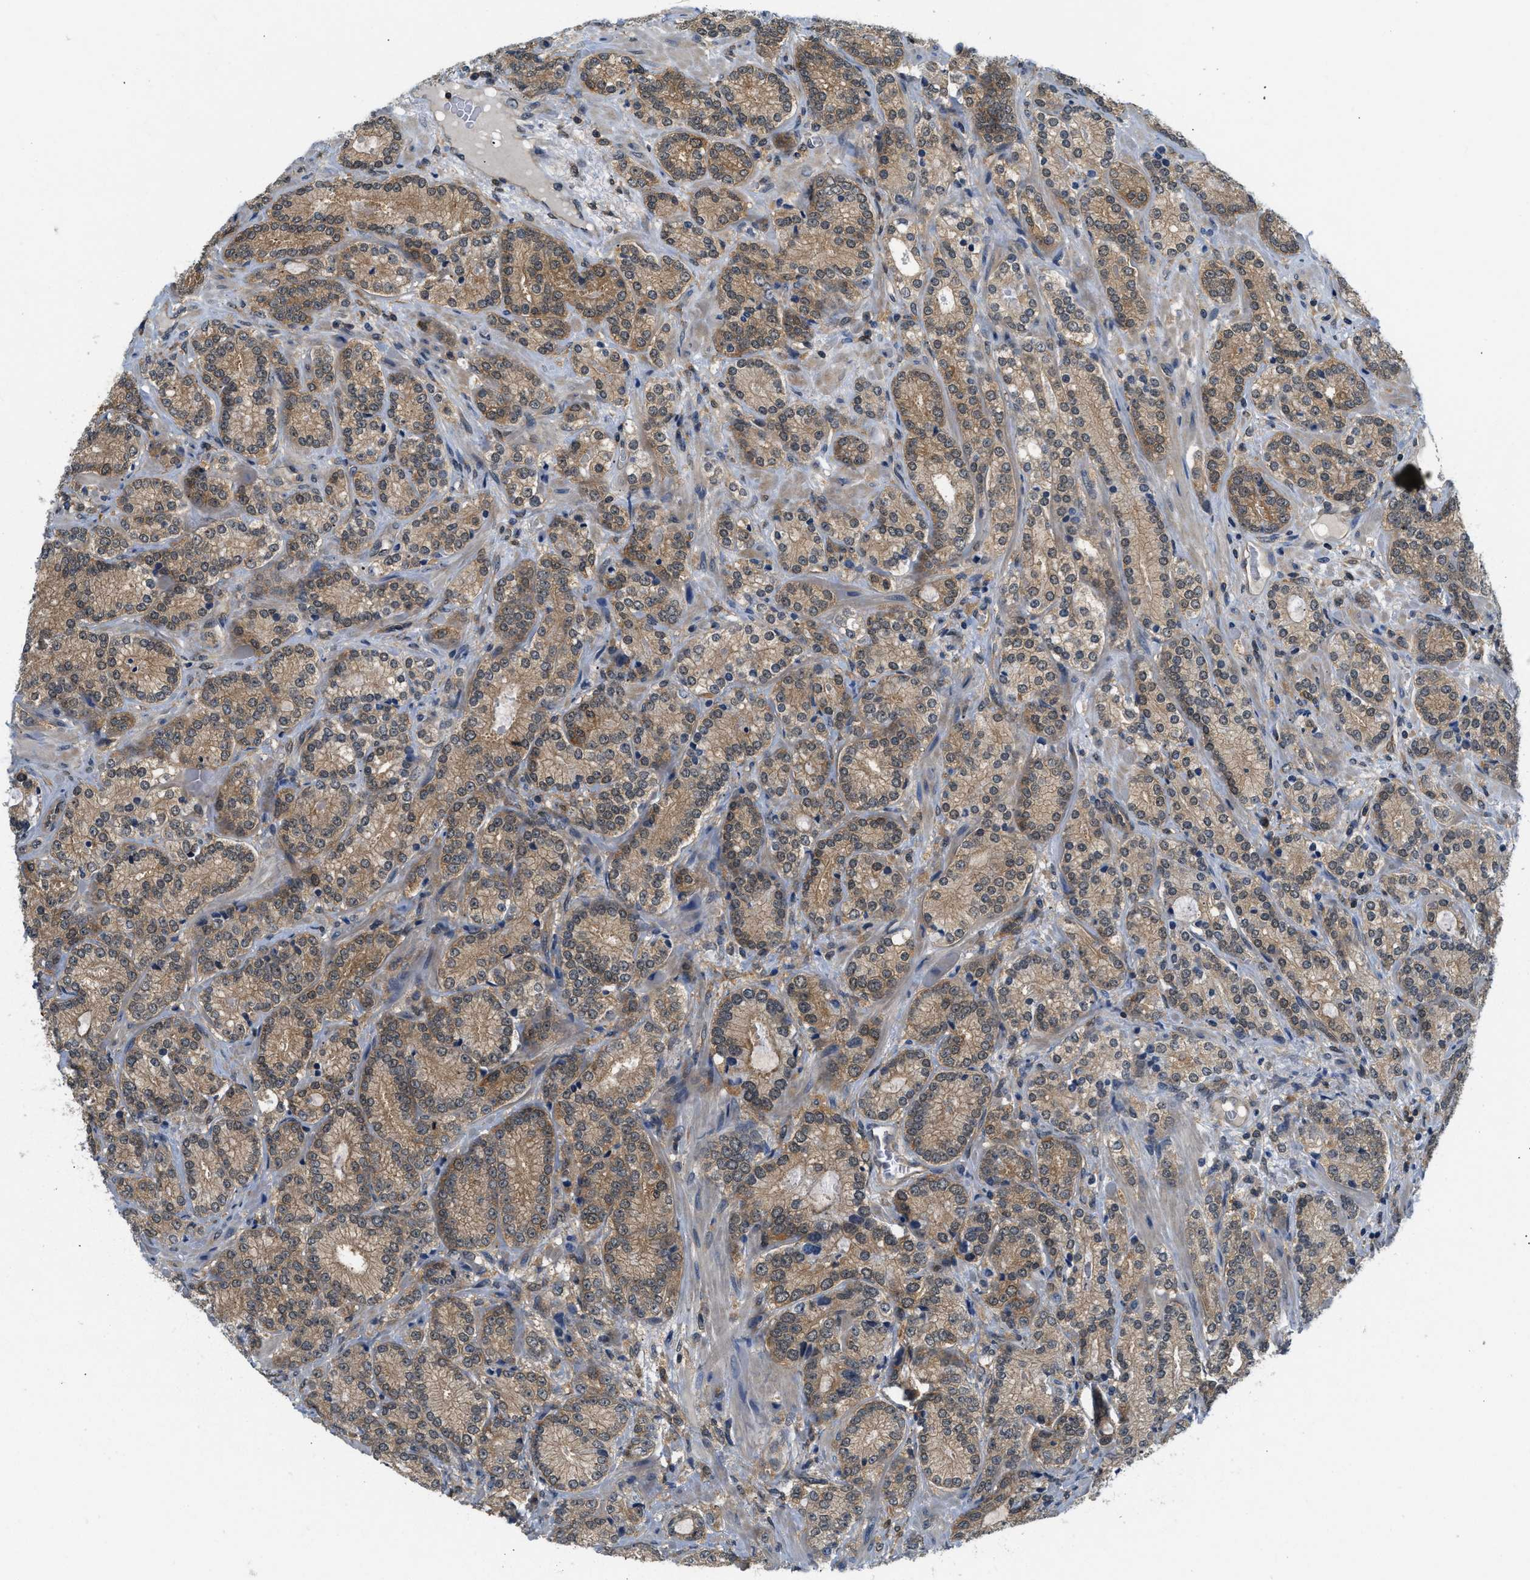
{"staining": {"intensity": "moderate", "quantity": ">75%", "location": "cytoplasmic/membranous"}, "tissue": "prostate cancer", "cell_type": "Tumor cells", "image_type": "cancer", "snomed": [{"axis": "morphology", "description": "Adenocarcinoma, High grade"}, {"axis": "topography", "description": "Prostate"}], "caption": "Immunohistochemical staining of human prostate adenocarcinoma (high-grade) displays moderate cytoplasmic/membranous protein positivity in approximately >75% of tumor cells. The staining is performed using DAB brown chromogen to label protein expression. The nuclei are counter-stained blue using hematoxylin.", "gene": "EIF4EBP2", "patient": {"sex": "male", "age": 61}}